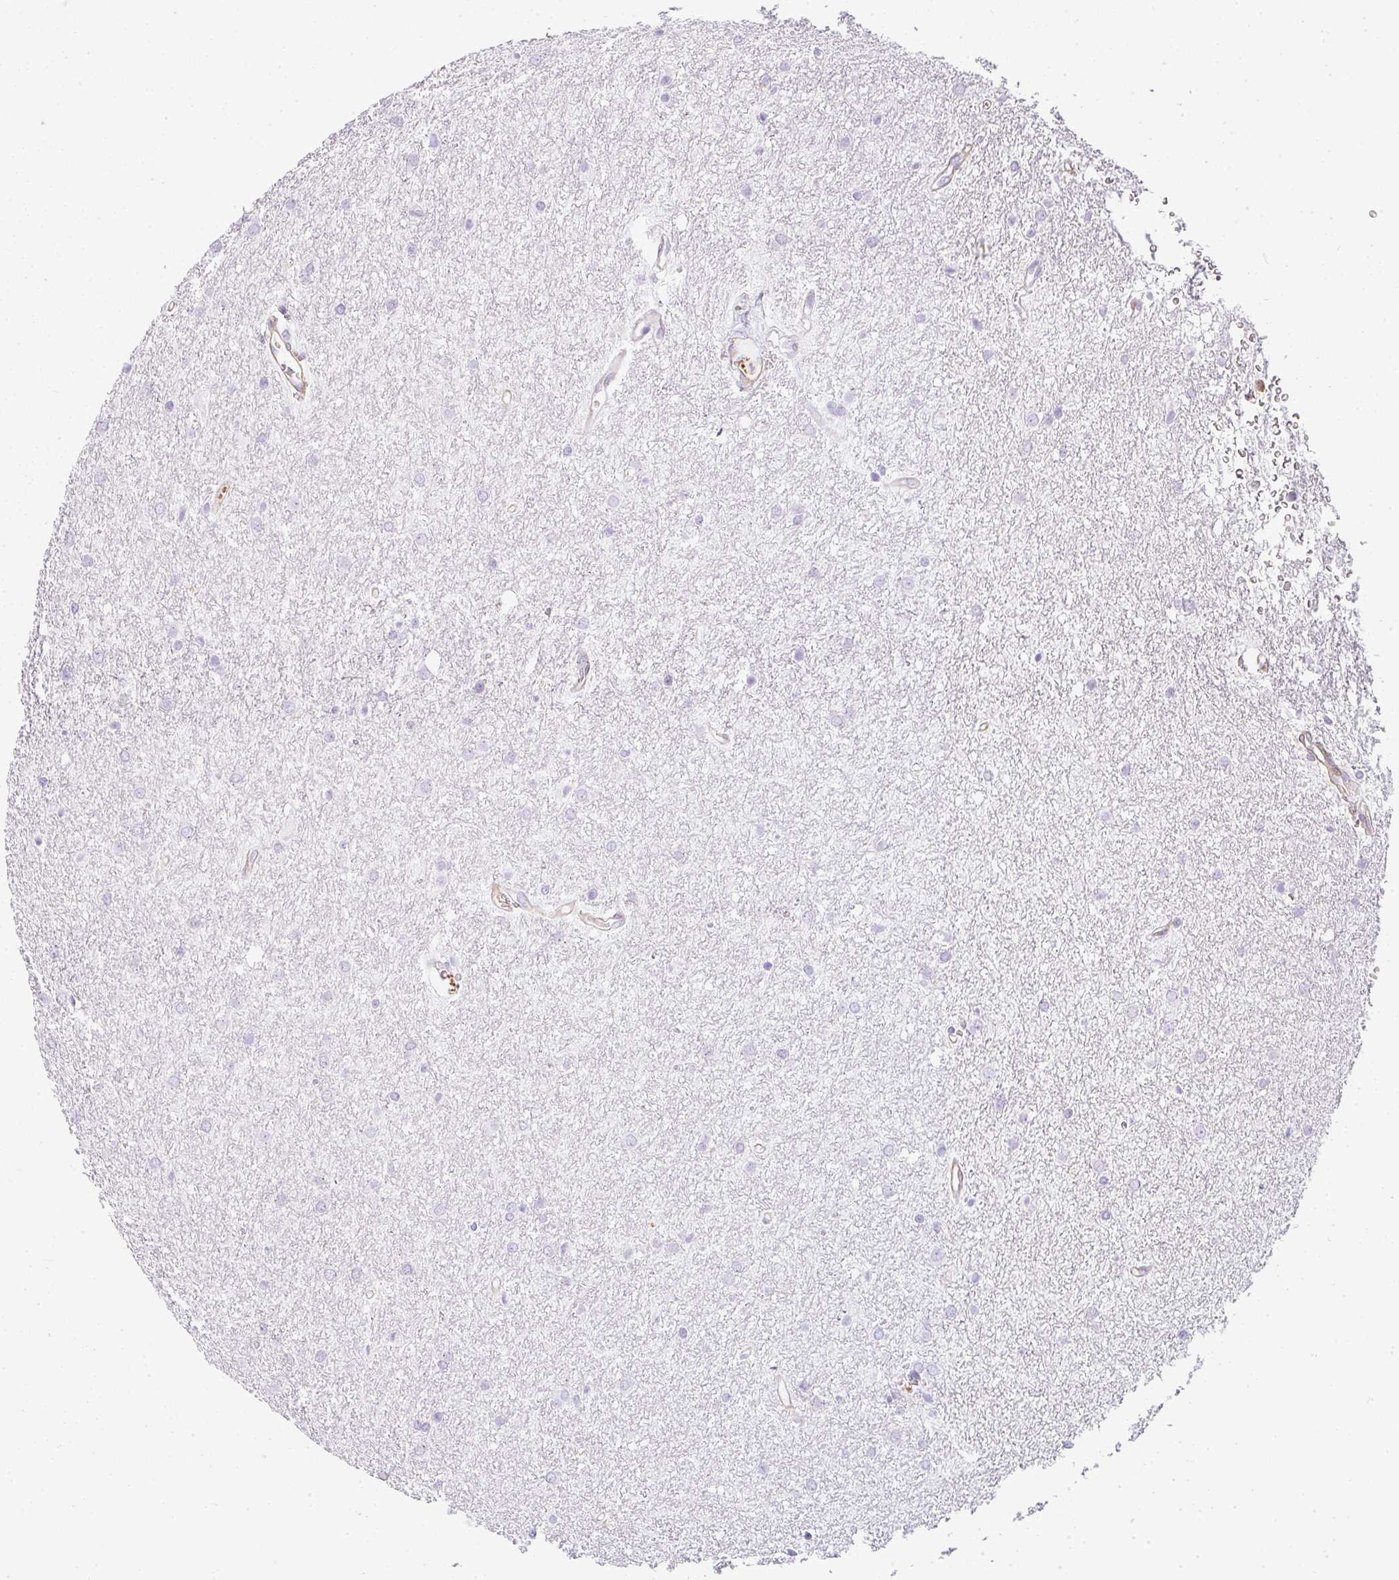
{"staining": {"intensity": "negative", "quantity": "none", "location": "none"}, "tissue": "glioma", "cell_type": "Tumor cells", "image_type": "cancer", "snomed": [{"axis": "morphology", "description": "Glioma, malignant, Low grade"}, {"axis": "topography", "description": "Cerebellum"}], "caption": "Glioma was stained to show a protein in brown. There is no significant staining in tumor cells. (DAB immunohistochemistry (IHC) visualized using brightfield microscopy, high magnification).", "gene": "SULF1", "patient": {"sex": "female", "age": 5}}